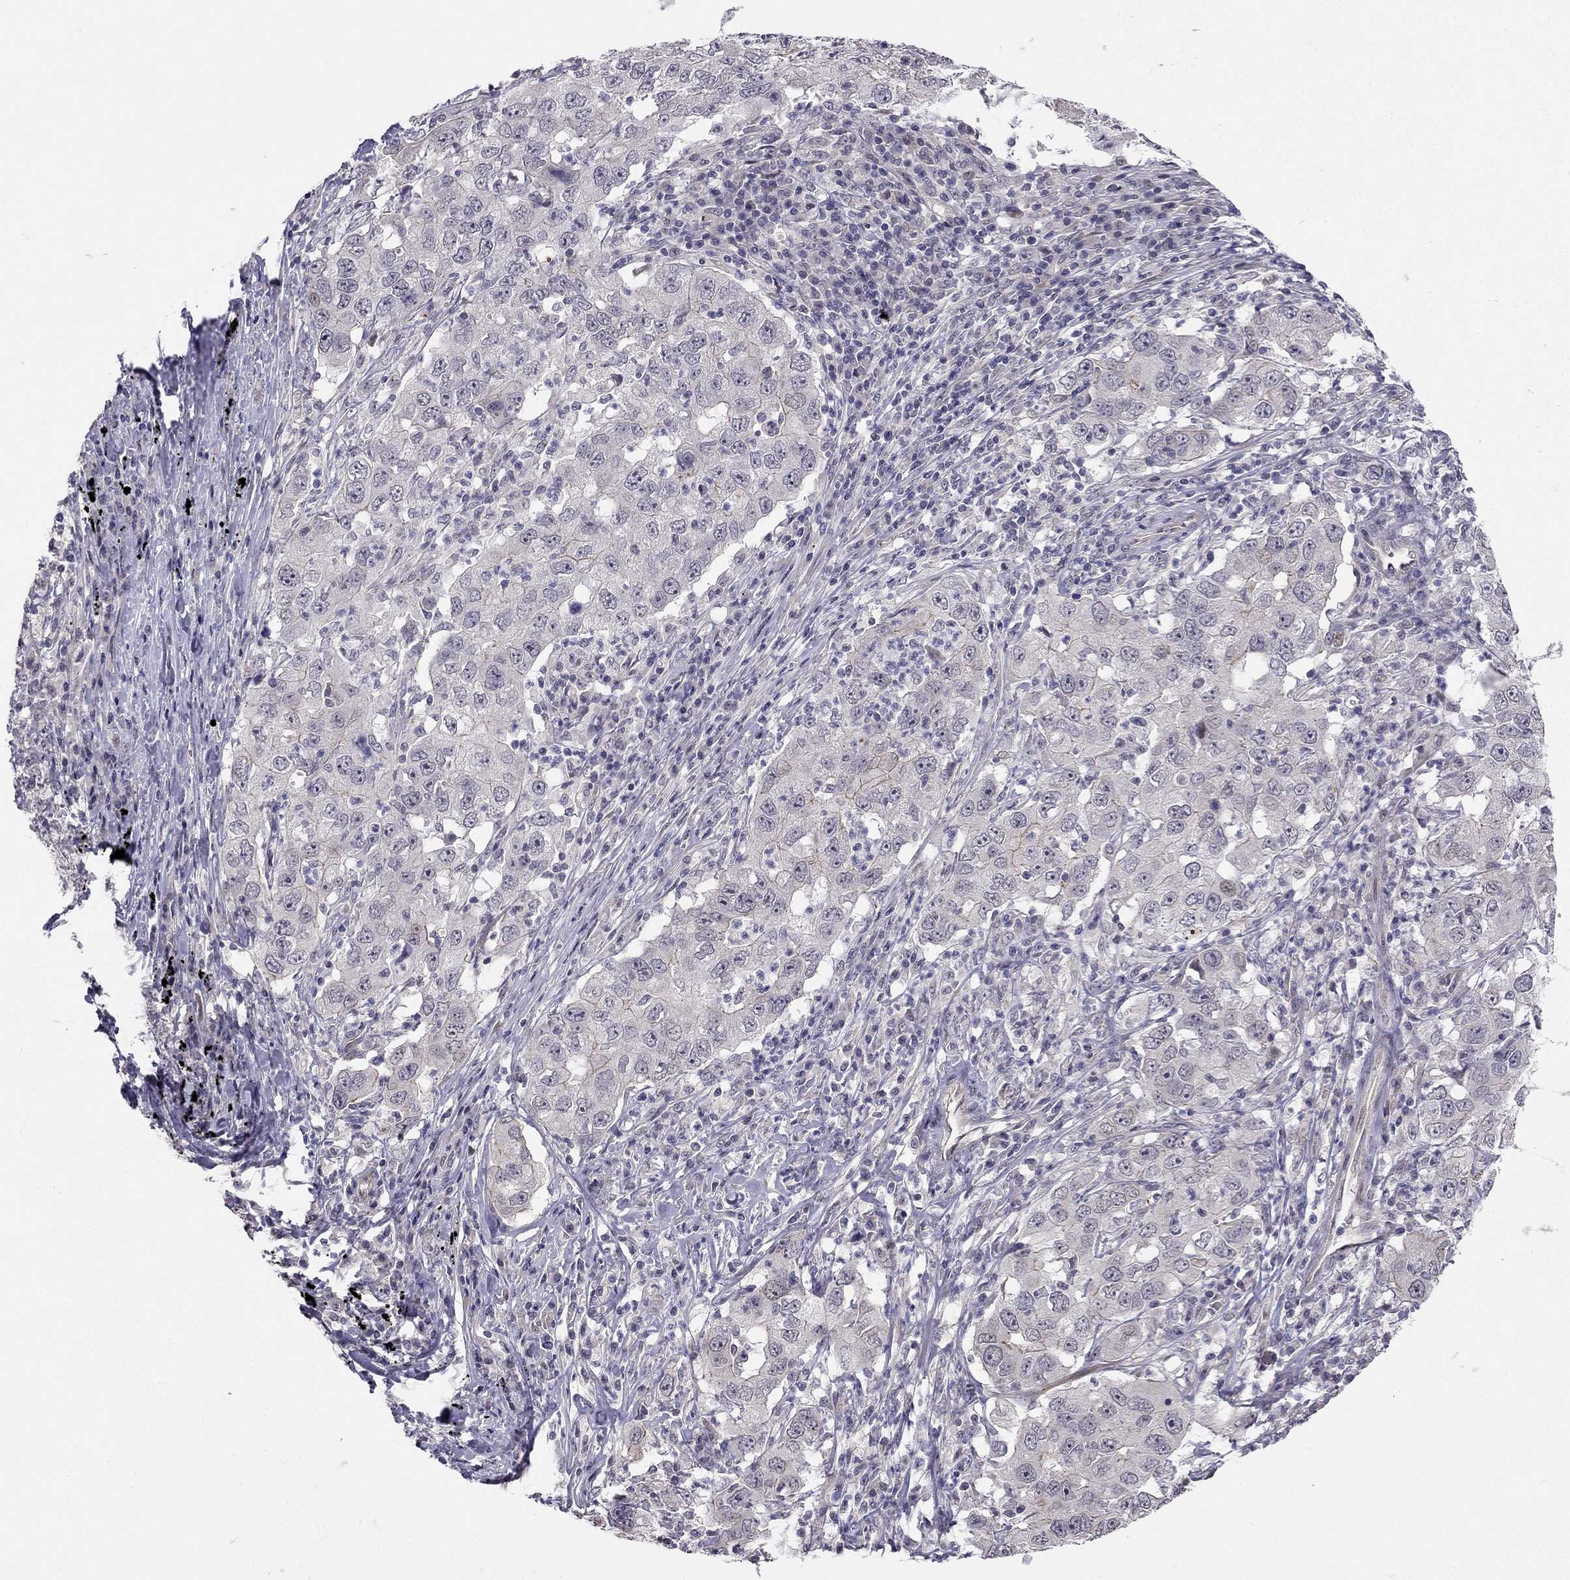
{"staining": {"intensity": "negative", "quantity": "none", "location": "none"}, "tissue": "lung cancer", "cell_type": "Tumor cells", "image_type": "cancer", "snomed": [{"axis": "morphology", "description": "Adenocarcinoma, NOS"}, {"axis": "topography", "description": "Lung"}], "caption": "Immunohistochemistry photomicrograph of neoplastic tissue: lung cancer (adenocarcinoma) stained with DAB (3,3'-diaminobenzidine) reveals no significant protein expression in tumor cells.", "gene": "CHST8", "patient": {"sex": "male", "age": 73}}